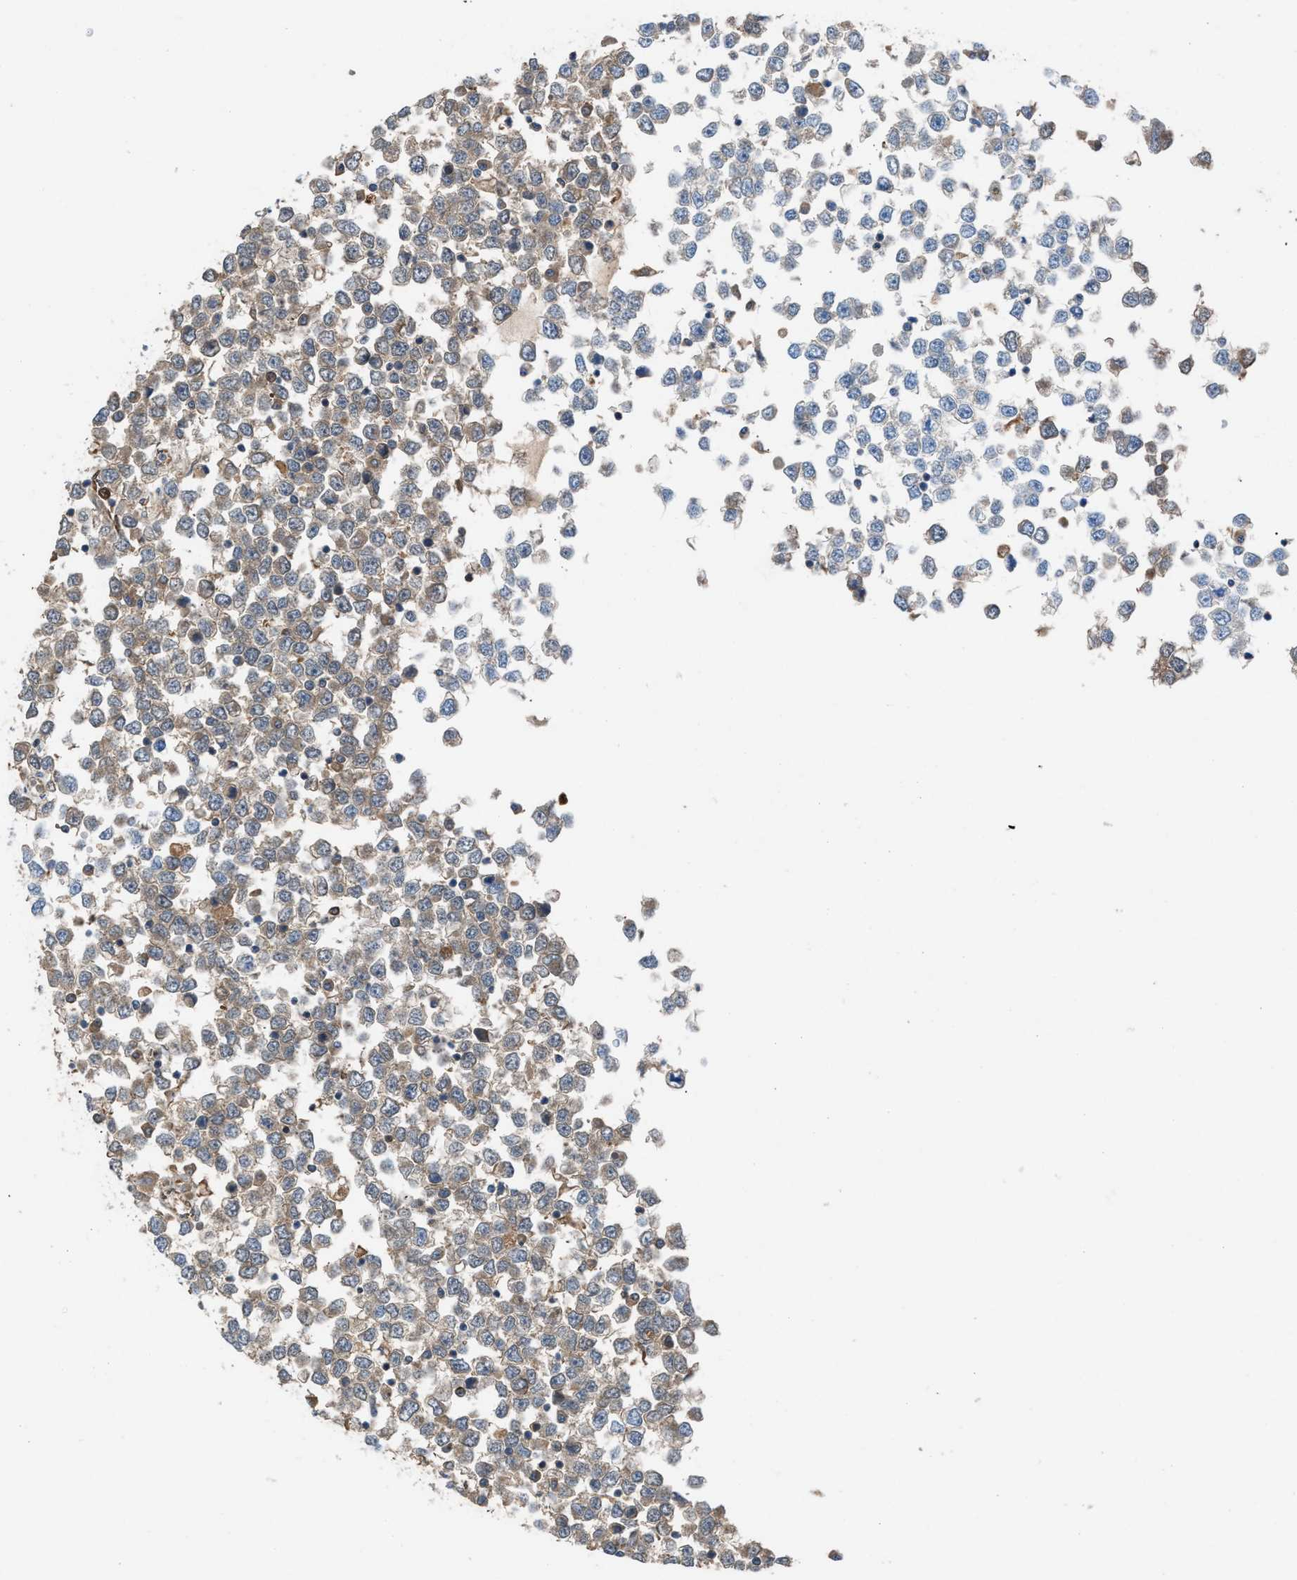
{"staining": {"intensity": "weak", "quantity": "<25%", "location": "cytoplasmic/membranous"}, "tissue": "testis cancer", "cell_type": "Tumor cells", "image_type": "cancer", "snomed": [{"axis": "morphology", "description": "Seminoma, NOS"}, {"axis": "topography", "description": "Testis"}], "caption": "IHC of testis cancer (seminoma) demonstrates no staining in tumor cells.", "gene": "TPK1", "patient": {"sex": "male", "age": 65}}